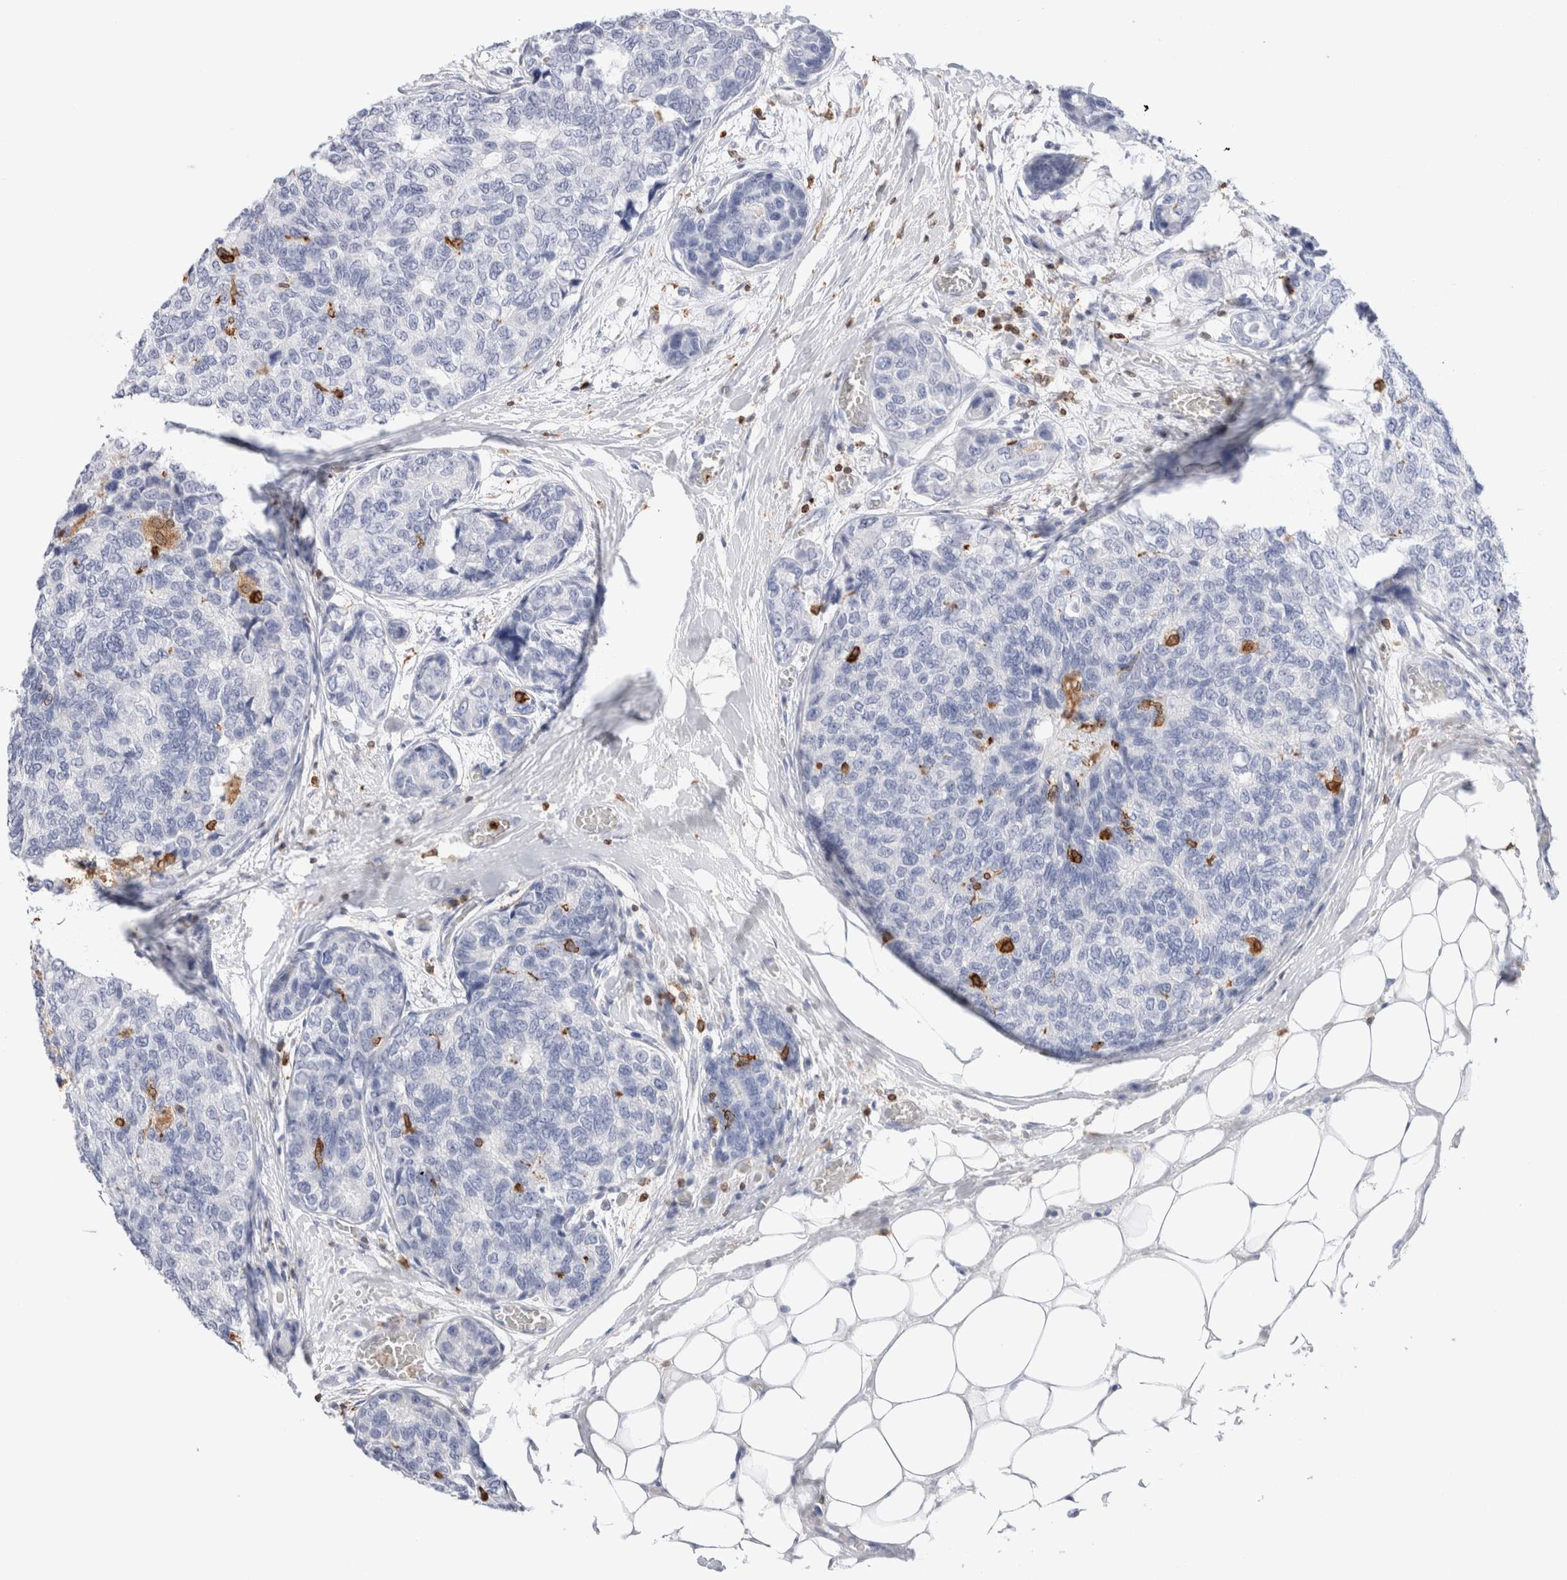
{"staining": {"intensity": "negative", "quantity": "none", "location": "none"}, "tissue": "breast cancer", "cell_type": "Tumor cells", "image_type": "cancer", "snomed": [{"axis": "morphology", "description": "Normal tissue, NOS"}, {"axis": "morphology", "description": "Duct carcinoma"}, {"axis": "topography", "description": "Breast"}], "caption": "A micrograph of human breast infiltrating ductal carcinoma is negative for staining in tumor cells.", "gene": "ALOX5AP", "patient": {"sex": "female", "age": 43}}